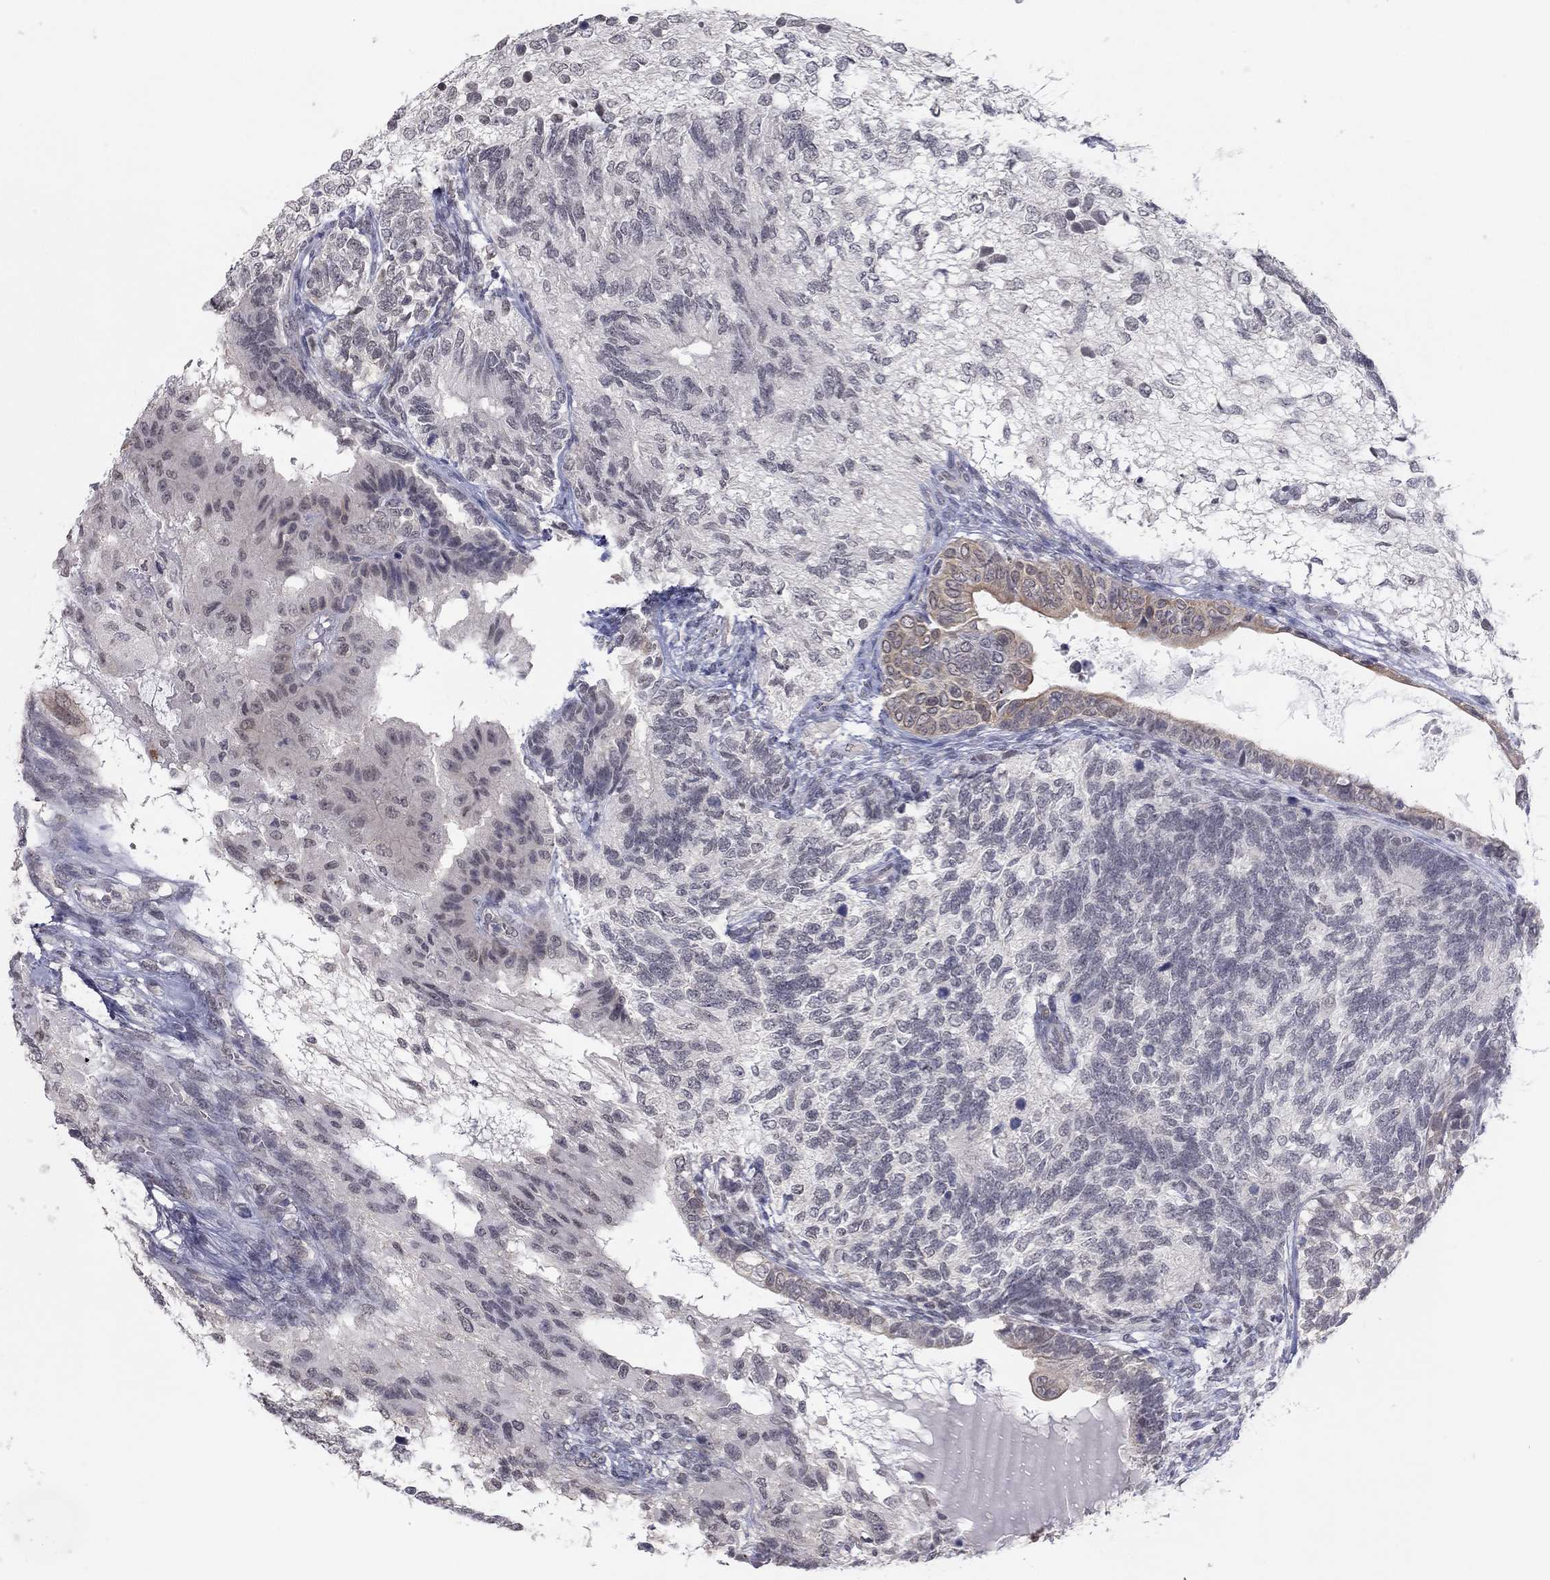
{"staining": {"intensity": "moderate", "quantity": "<25%", "location": "cytoplasmic/membranous"}, "tissue": "testis cancer", "cell_type": "Tumor cells", "image_type": "cancer", "snomed": [{"axis": "morphology", "description": "Seminoma, NOS"}, {"axis": "morphology", "description": "Carcinoma, Embryonal, NOS"}, {"axis": "topography", "description": "Testis"}], "caption": "IHC (DAB) staining of human testis cancer (embryonal carcinoma) demonstrates moderate cytoplasmic/membranous protein expression in about <25% of tumor cells.", "gene": "SLC22A2", "patient": {"sex": "male", "age": 41}}